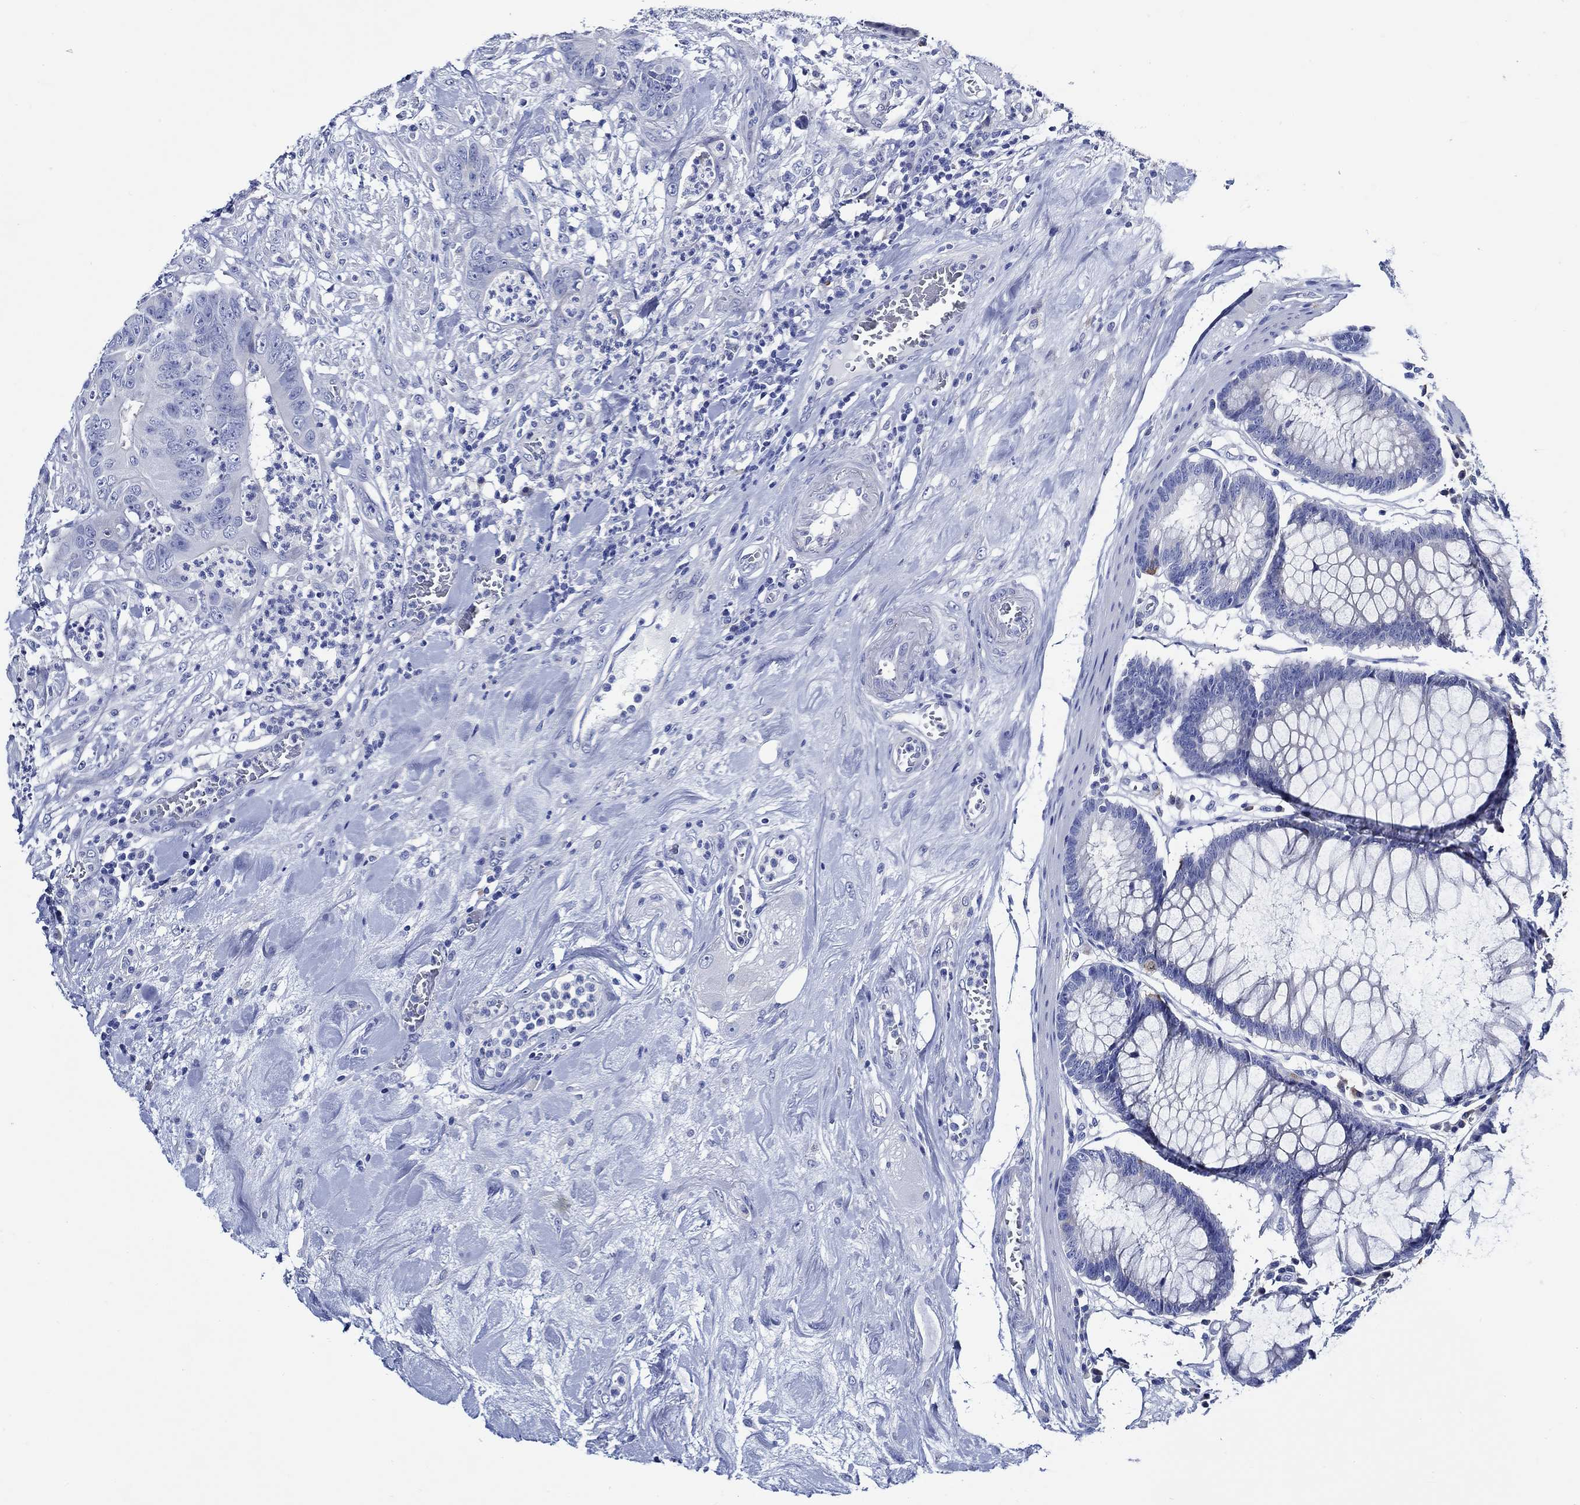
{"staining": {"intensity": "negative", "quantity": "none", "location": "none"}, "tissue": "colorectal cancer", "cell_type": "Tumor cells", "image_type": "cancer", "snomed": [{"axis": "morphology", "description": "Adenocarcinoma, NOS"}, {"axis": "topography", "description": "Colon"}], "caption": "Immunohistochemistry micrograph of human colorectal cancer stained for a protein (brown), which exhibits no expression in tumor cells. (Stains: DAB IHC with hematoxylin counter stain, Microscopy: brightfield microscopy at high magnification).", "gene": "WDR62", "patient": {"sex": "male", "age": 84}}